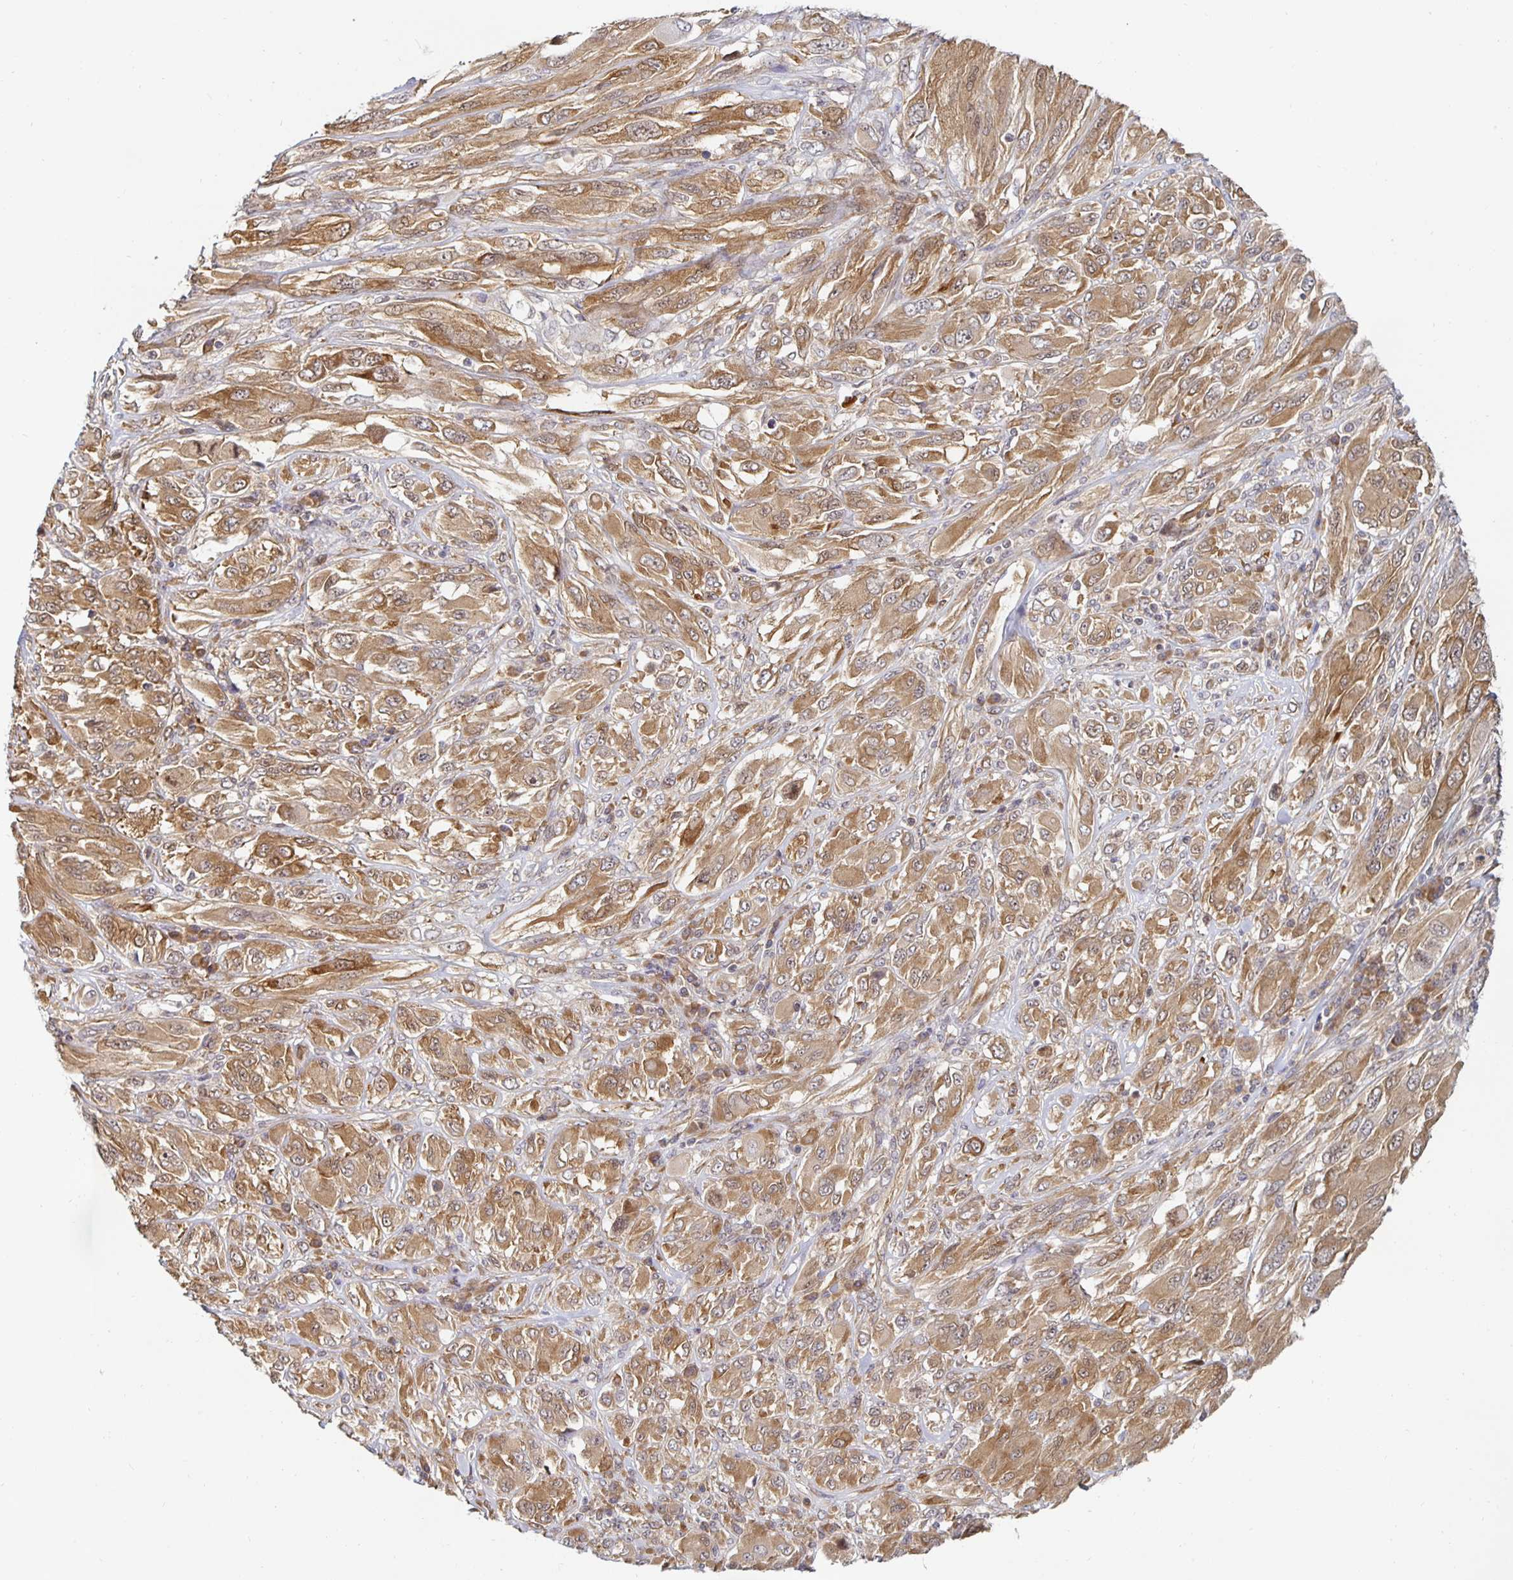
{"staining": {"intensity": "moderate", "quantity": ">75%", "location": "cytoplasmic/membranous"}, "tissue": "melanoma", "cell_type": "Tumor cells", "image_type": "cancer", "snomed": [{"axis": "morphology", "description": "Malignant melanoma, NOS"}, {"axis": "topography", "description": "Skin"}], "caption": "Human melanoma stained with a protein marker displays moderate staining in tumor cells.", "gene": "PDAP1", "patient": {"sex": "female", "age": 91}}